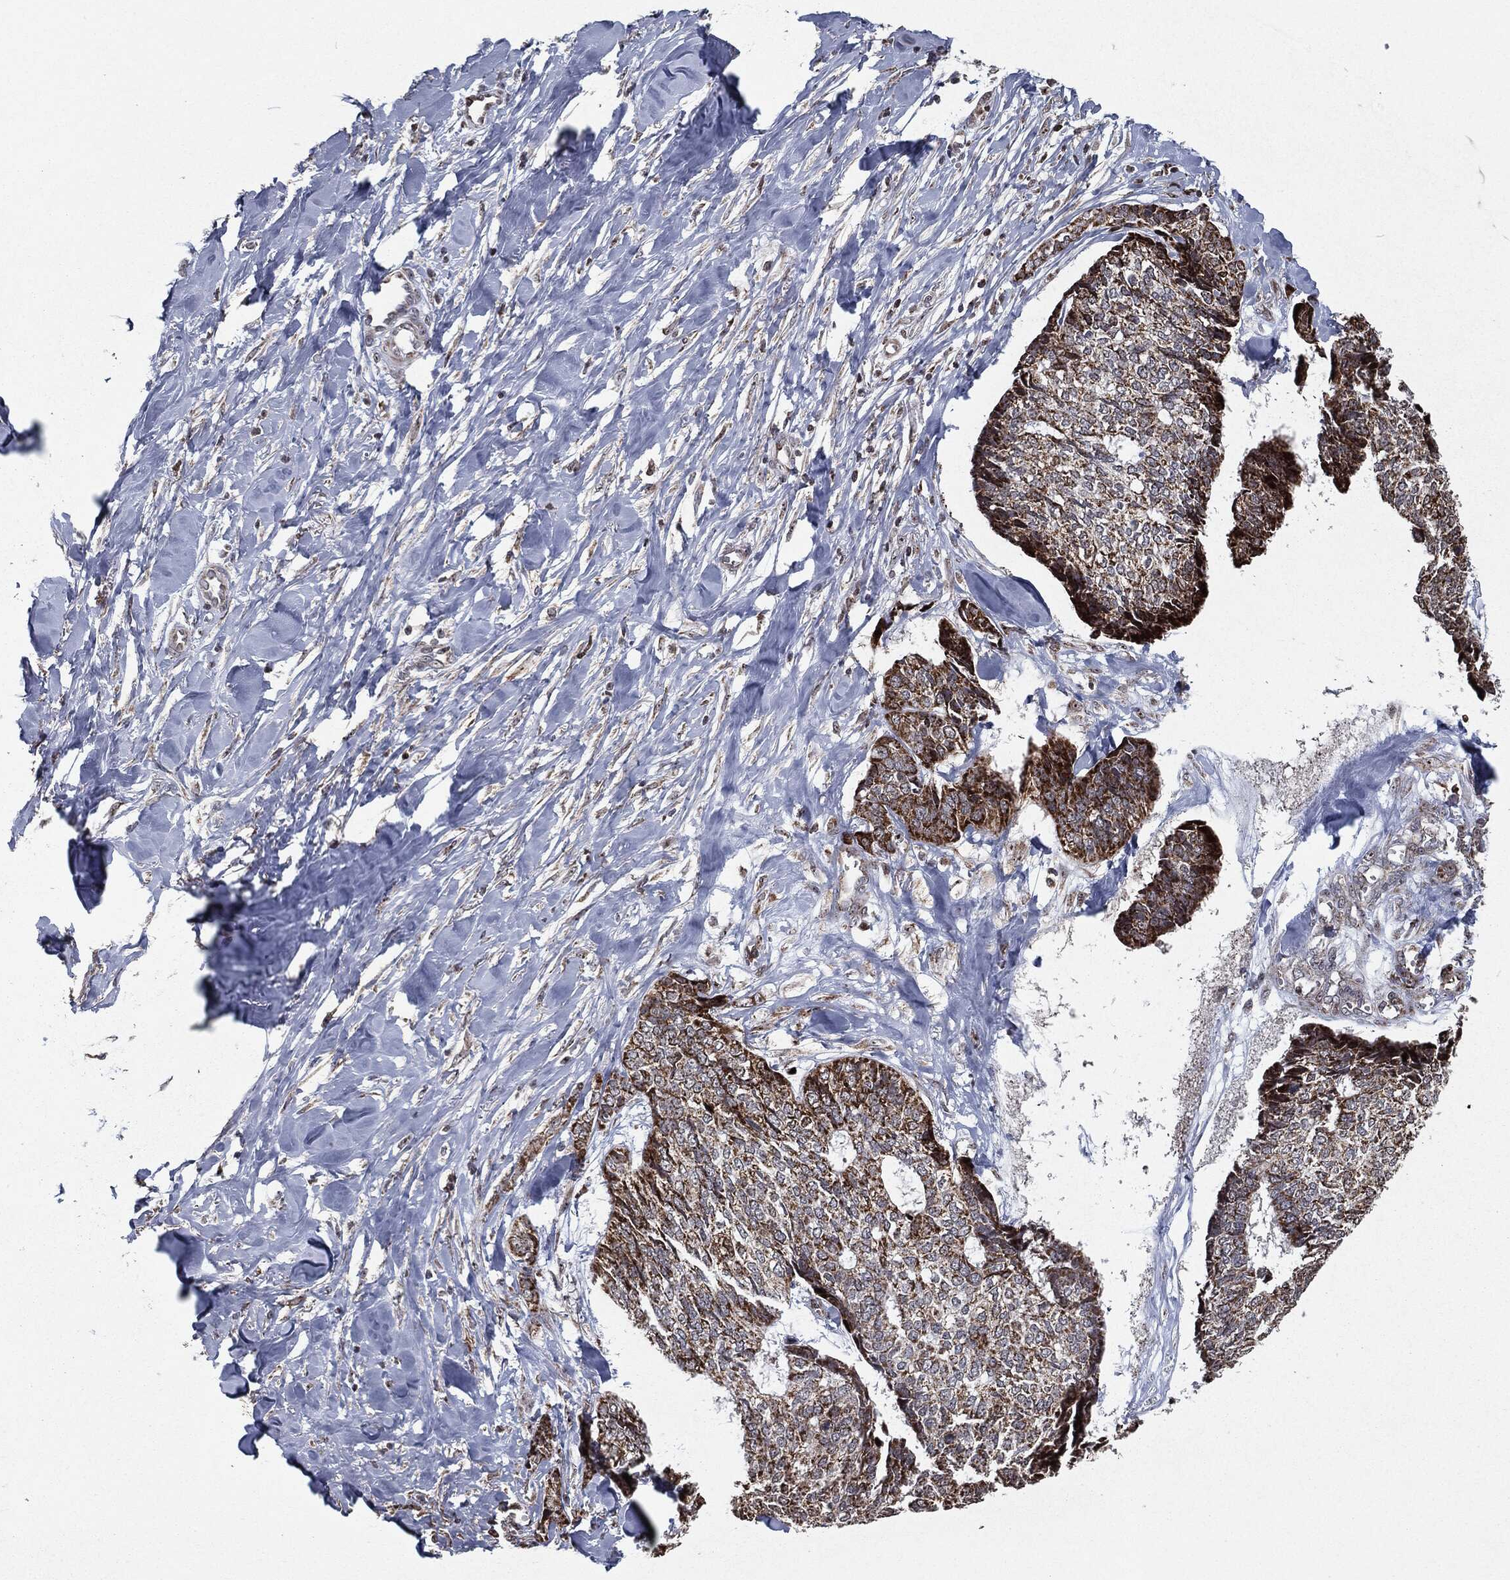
{"staining": {"intensity": "strong", "quantity": "25%-75%", "location": "cytoplasmic/membranous"}, "tissue": "skin cancer", "cell_type": "Tumor cells", "image_type": "cancer", "snomed": [{"axis": "morphology", "description": "Basal cell carcinoma"}, {"axis": "topography", "description": "Skin"}], "caption": "Immunohistochemical staining of human basal cell carcinoma (skin) reveals high levels of strong cytoplasmic/membranous protein expression in about 25%-75% of tumor cells. The staining is performed using DAB brown chromogen to label protein expression. The nuclei are counter-stained blue using hematoxylin.", "gene": "CHCHD2", "patient": {"sex": "male", "age": 86}}